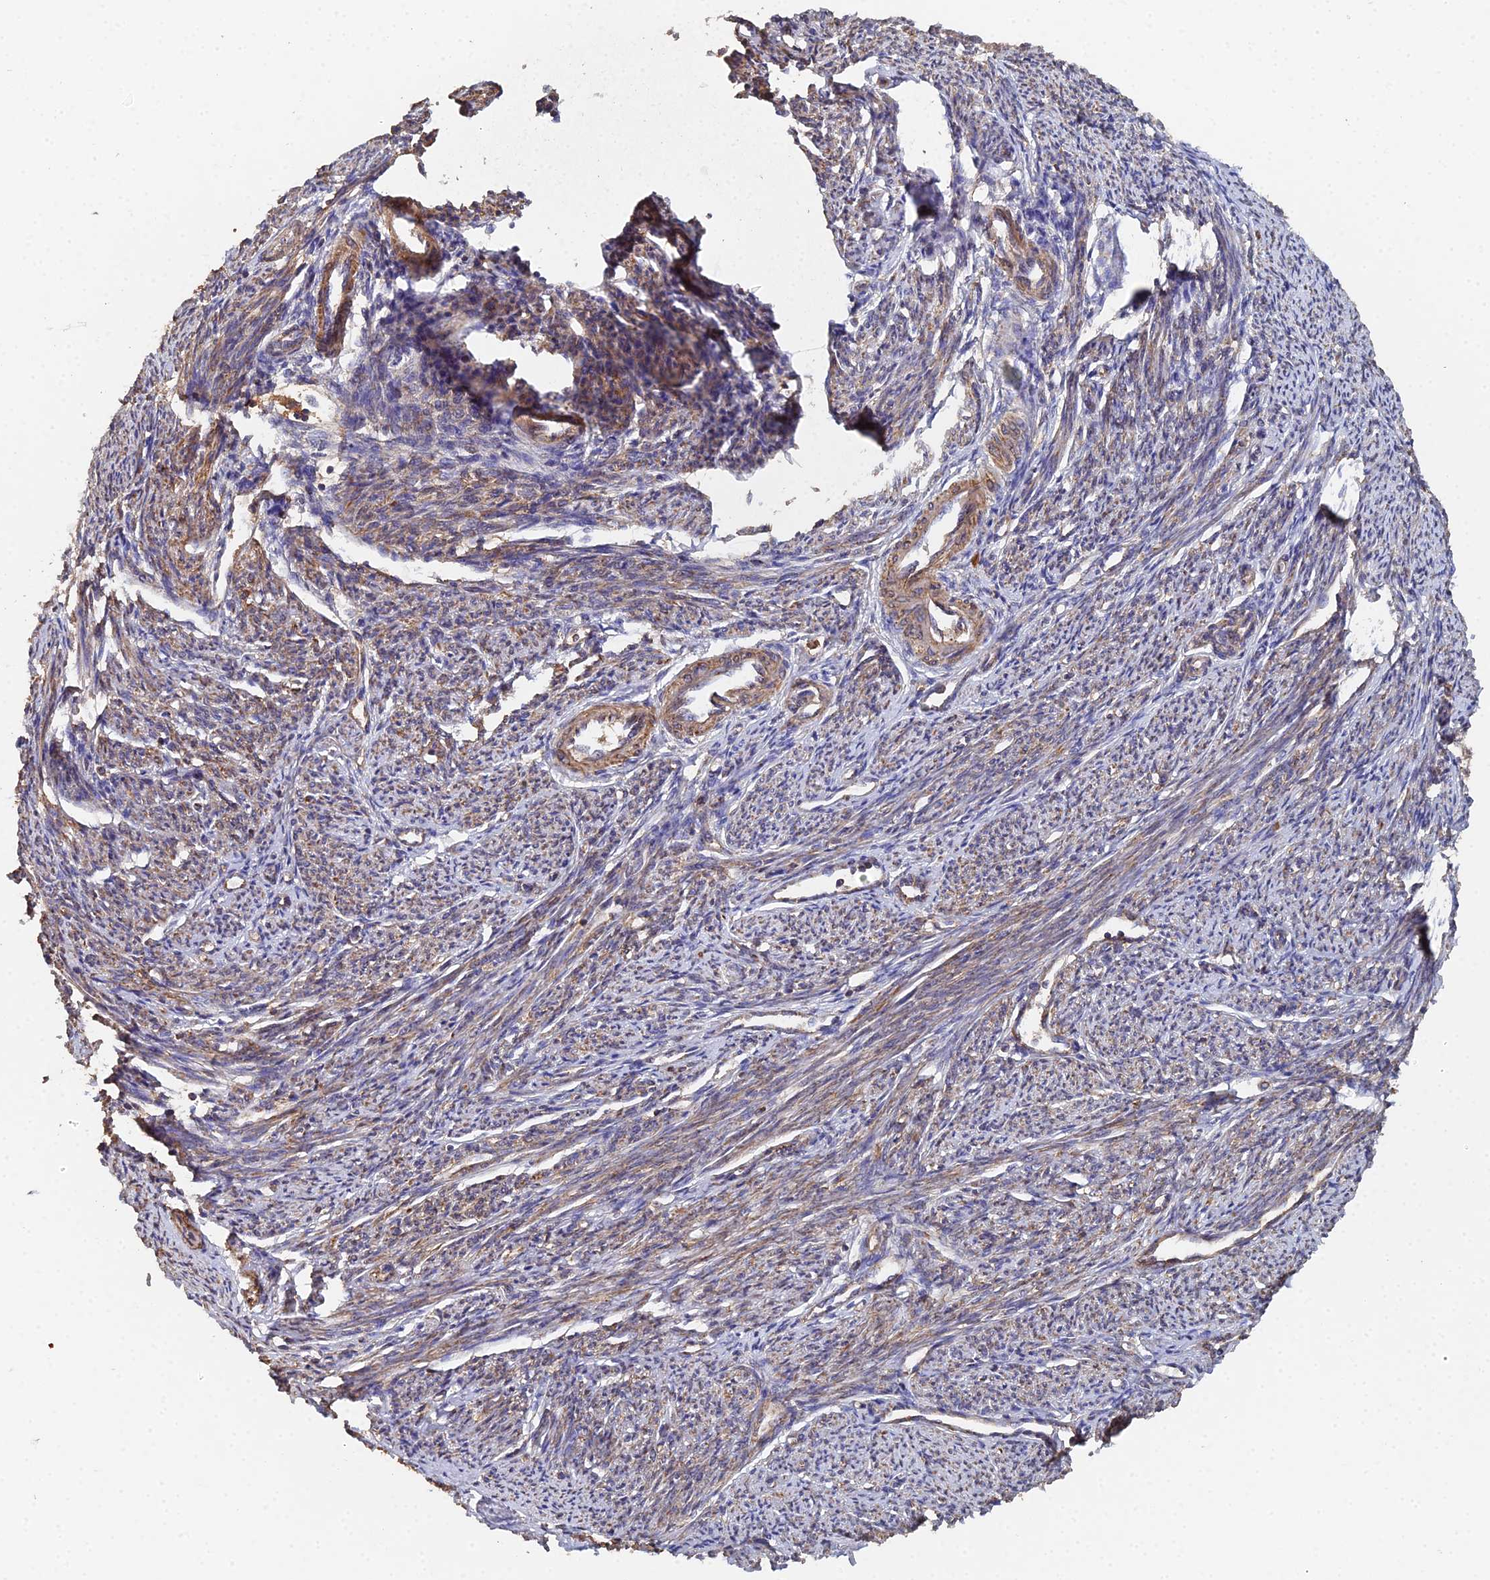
{"staining": {"intensity": "moderate", "quantity": ">75%", "location": "cytoplasmic/membranous"}, "tissue": "smooth muscle", "cell_type": "Smooth muscle cells", "image_type": "normal", "snomed": [{"axis": "morphology", "description": "Normal tissue, NOS"}, {"axis": "topography", "description": "Smooth muscle"}, {"axis": "topography", "description": "Uterus"}], "caption": "Immunohistochemistry micrograph of unremarkable smooth muscle: human smooth muscle stained using IHC exhibits medium levels of moderate protein expression localized specifically in the cytoplasmic/membranous of smooth muscle cells, appearing as a cytoplasmic/membranous brown color.", "gene": "SPANXN4", "patient": {"sex": "female", "age": 59}}